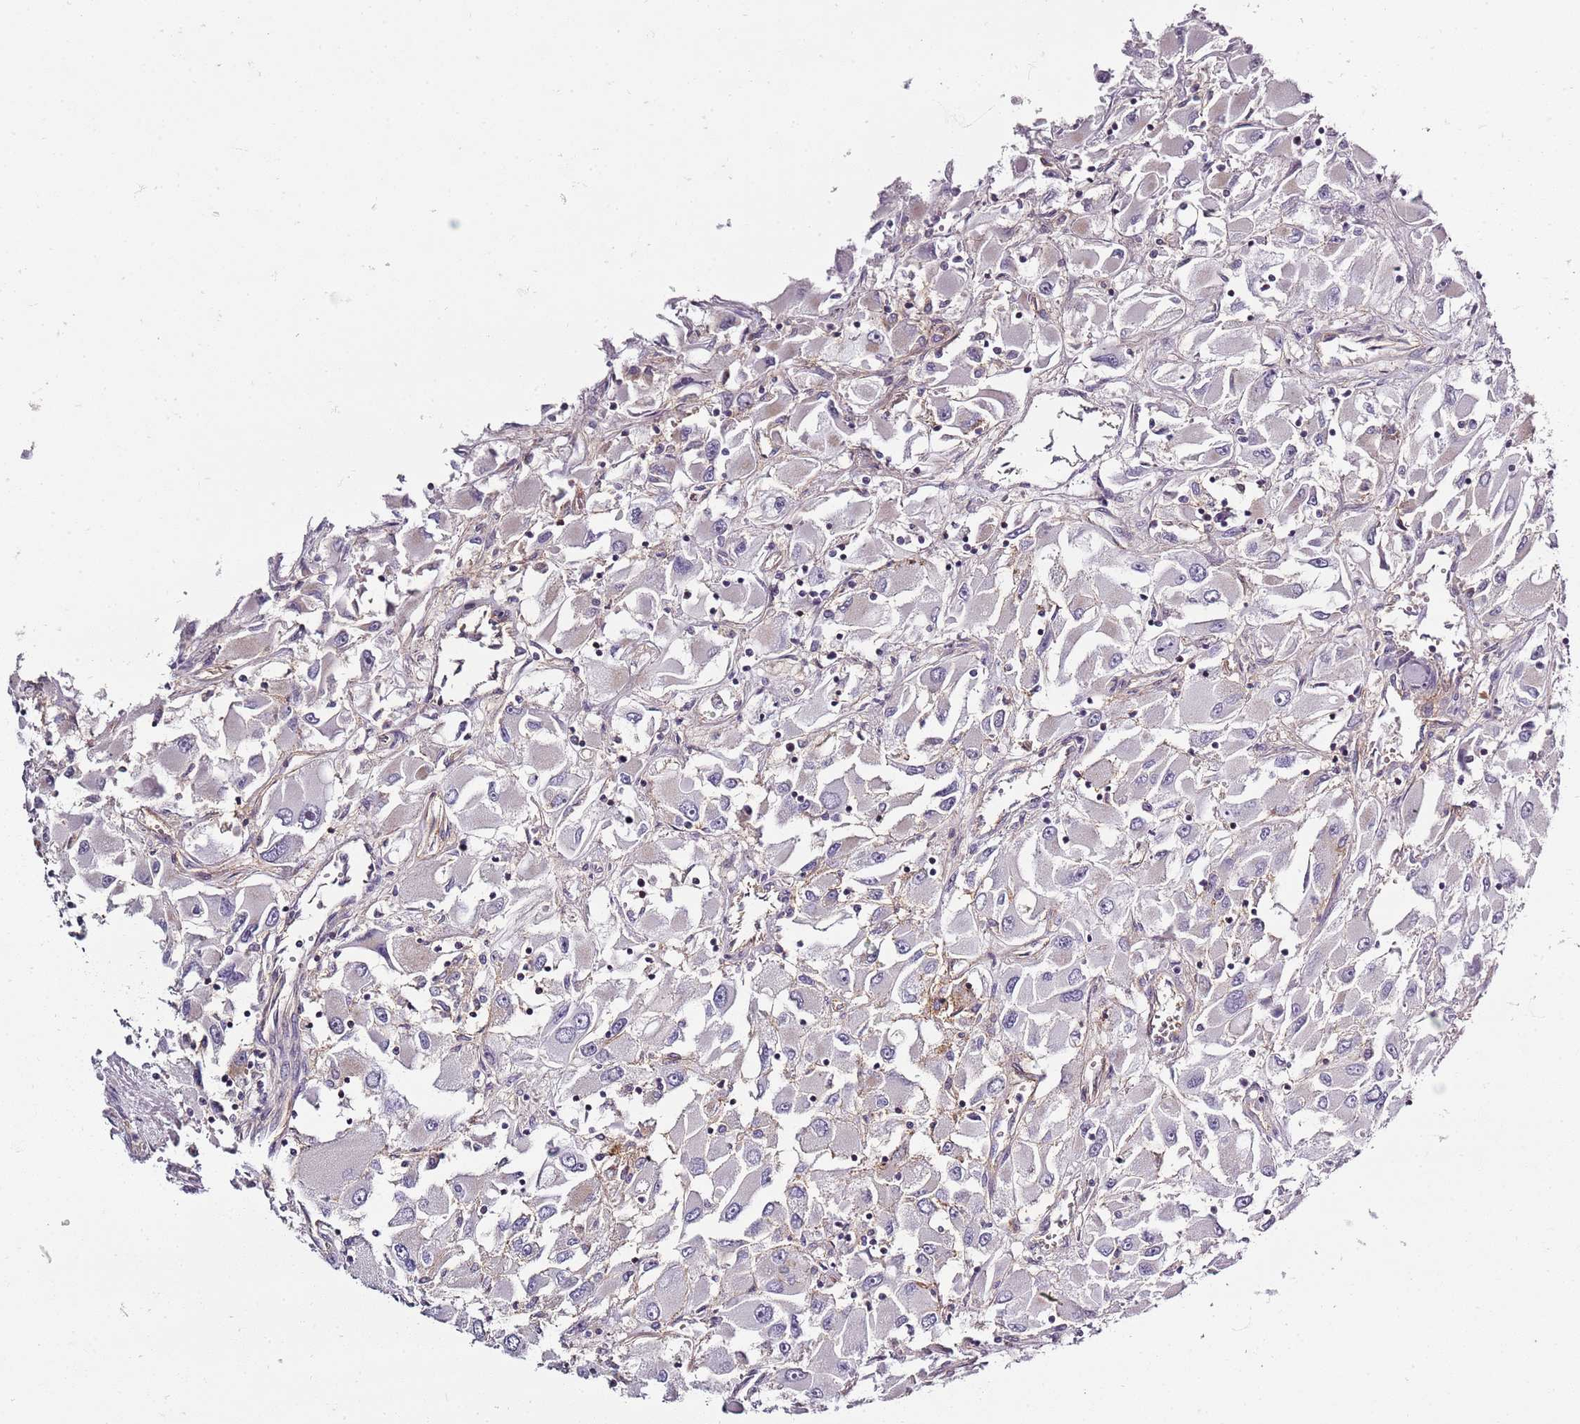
{"staining": {"intensity": "negative", "quantity": "none", "location": "none"}, "tissue": "renal cancer", "cell_type": "Tumor cells", "image_type": "cancer", "snomed": [{"axis": "morphology", "description": "Adenocarcinoma, NOS"}, {"axis": "topography", "description": "Kidney"}], "caption": "Renal adenocarcinoma was stained to show a protein in brown. There is no significant positivity in tumor cells.", "gene": "SYNGR3", "patient": {"sex": "female", "age": 52}}